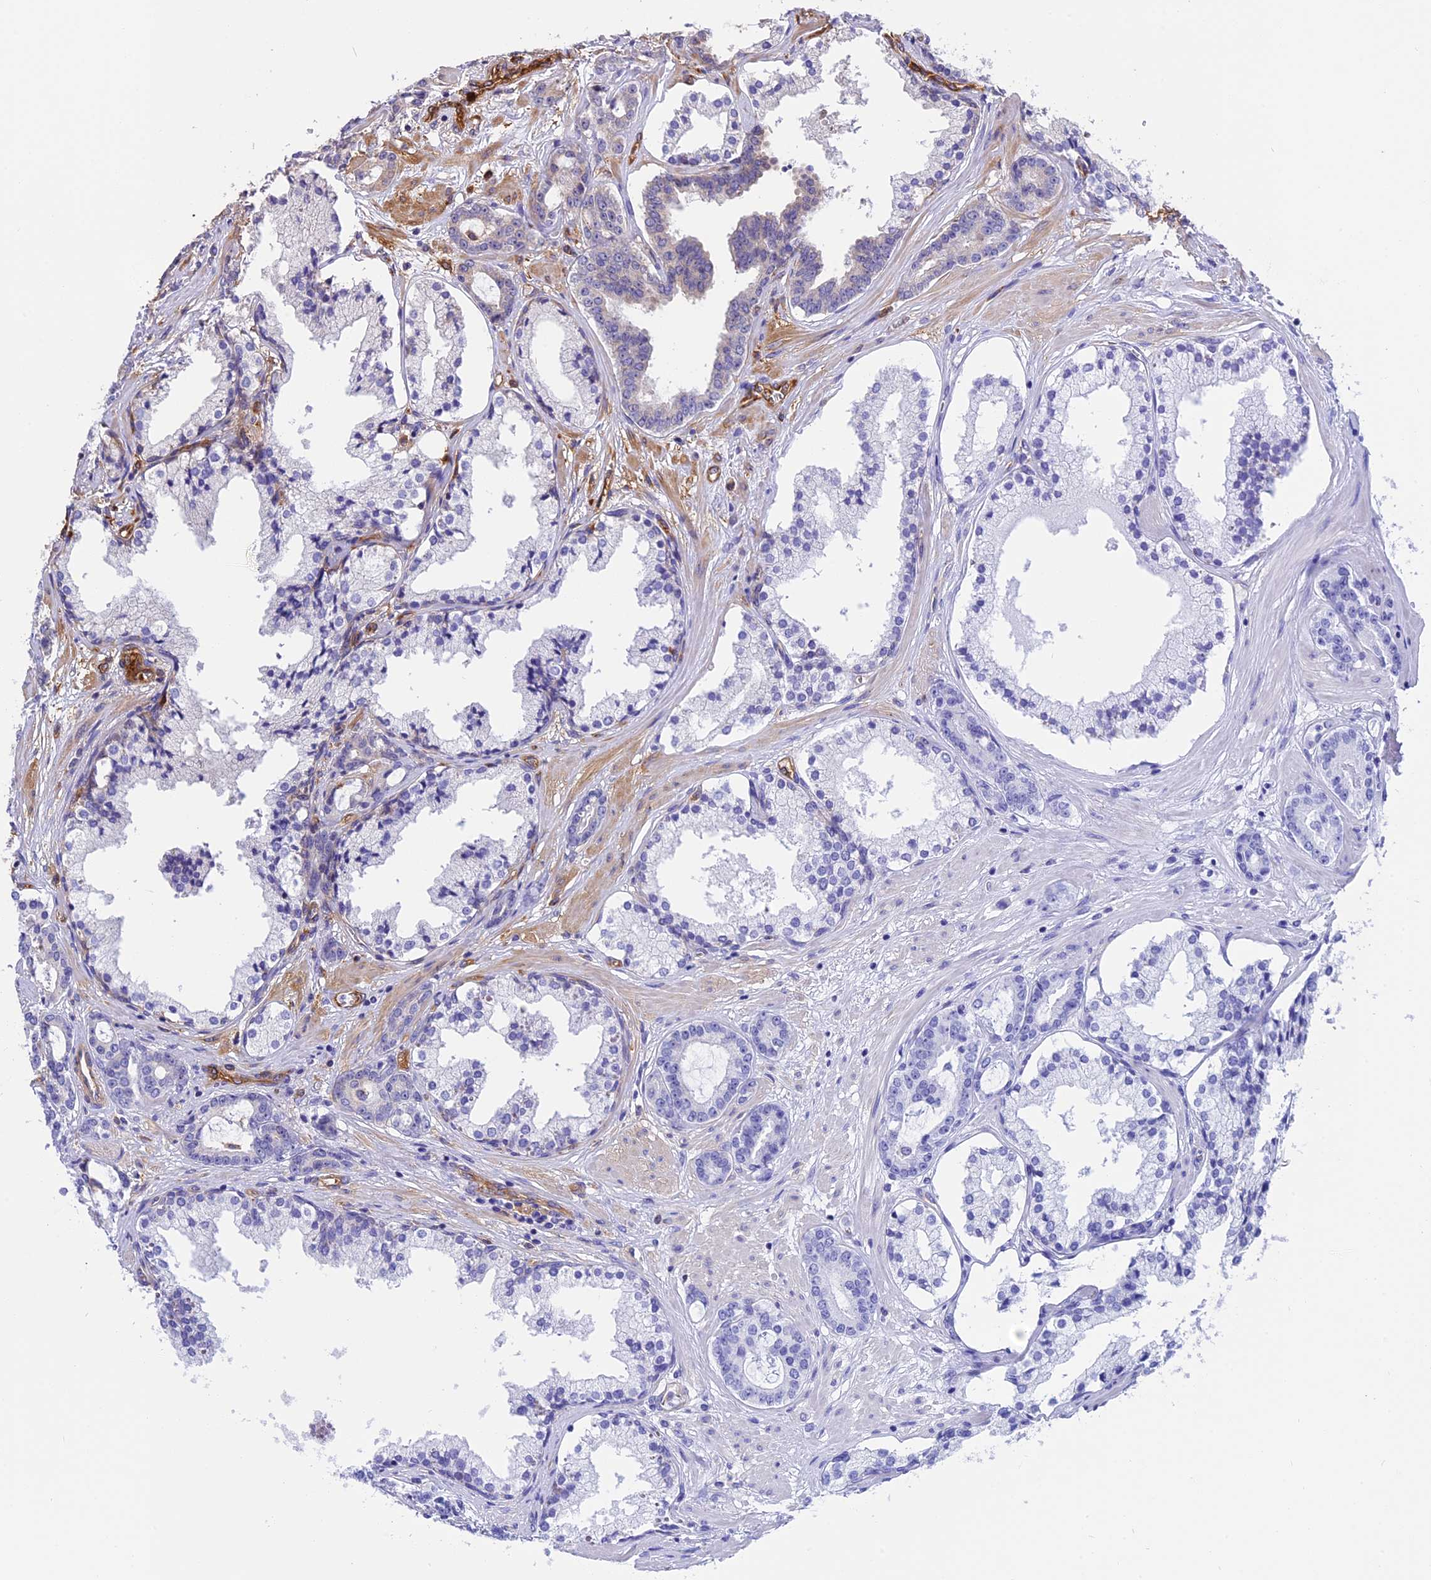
{"staining": {"intensity": "negative", "quantity": "none", "location": "none"}, "tissue": "prostate cancer", "cell_type": "Tumor cells", "image_type": "cancer", "snomed": [{"axis": "morphology", "description": "Adenocarcinoma, High grade"}, {"axis": "topography", "description": "Prostate"}], "caption": "A high-resolution histopathology image shows immunohistochemistry staining of prostate cancer (adenocarcinoma (high-grade)), which shows no significant positivity in tumor cells. (DAB immunohistochemistry (IHC) visualized using brightfield microscopy, high magnification).", "gene": "EHBP1L1", "patient": {"sex": "male", "age": 58}}